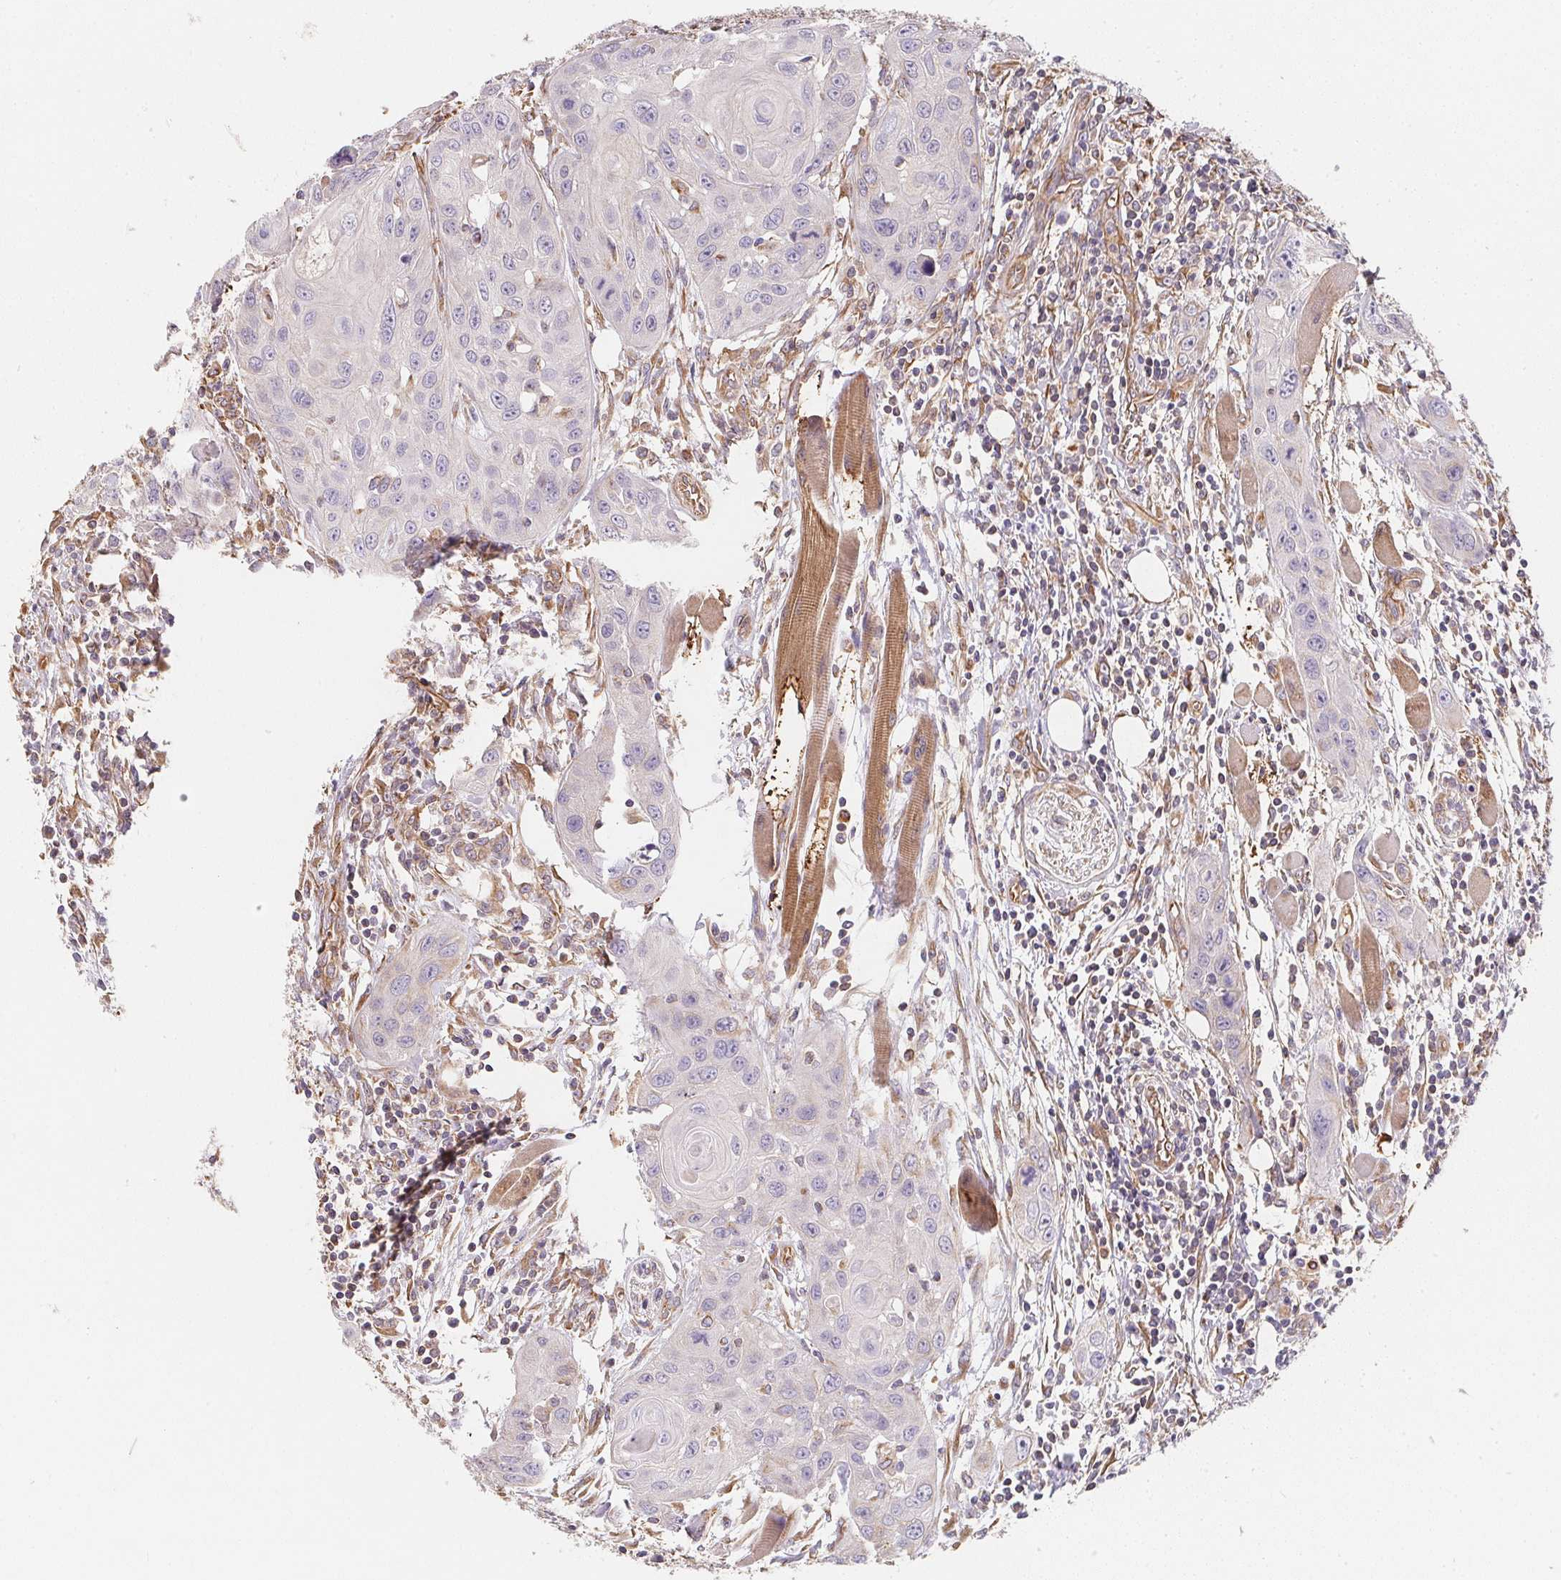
{"staining": {"intensity": "negative", "quantity": "none", "location": "none"}, "tissue": "head and neck cancer", "cell_type": "Tumor cells", "image_type": "cancer", "snomed": [{"axis": "morphology", "description": "Squamous cell carcinoma, NOS"}, {"axis": "topography", "description": "Oral tissue"}, {"axis": "topography", "description": "Head-Neck"}], "caption": "Head and neck cancer (squamous cell carcinoma) was stained to show a protein in brown. There is no significant expression in tumor cells.", "gene": "TBKBP1", "patient": {"sex": "male", "age": 58}}